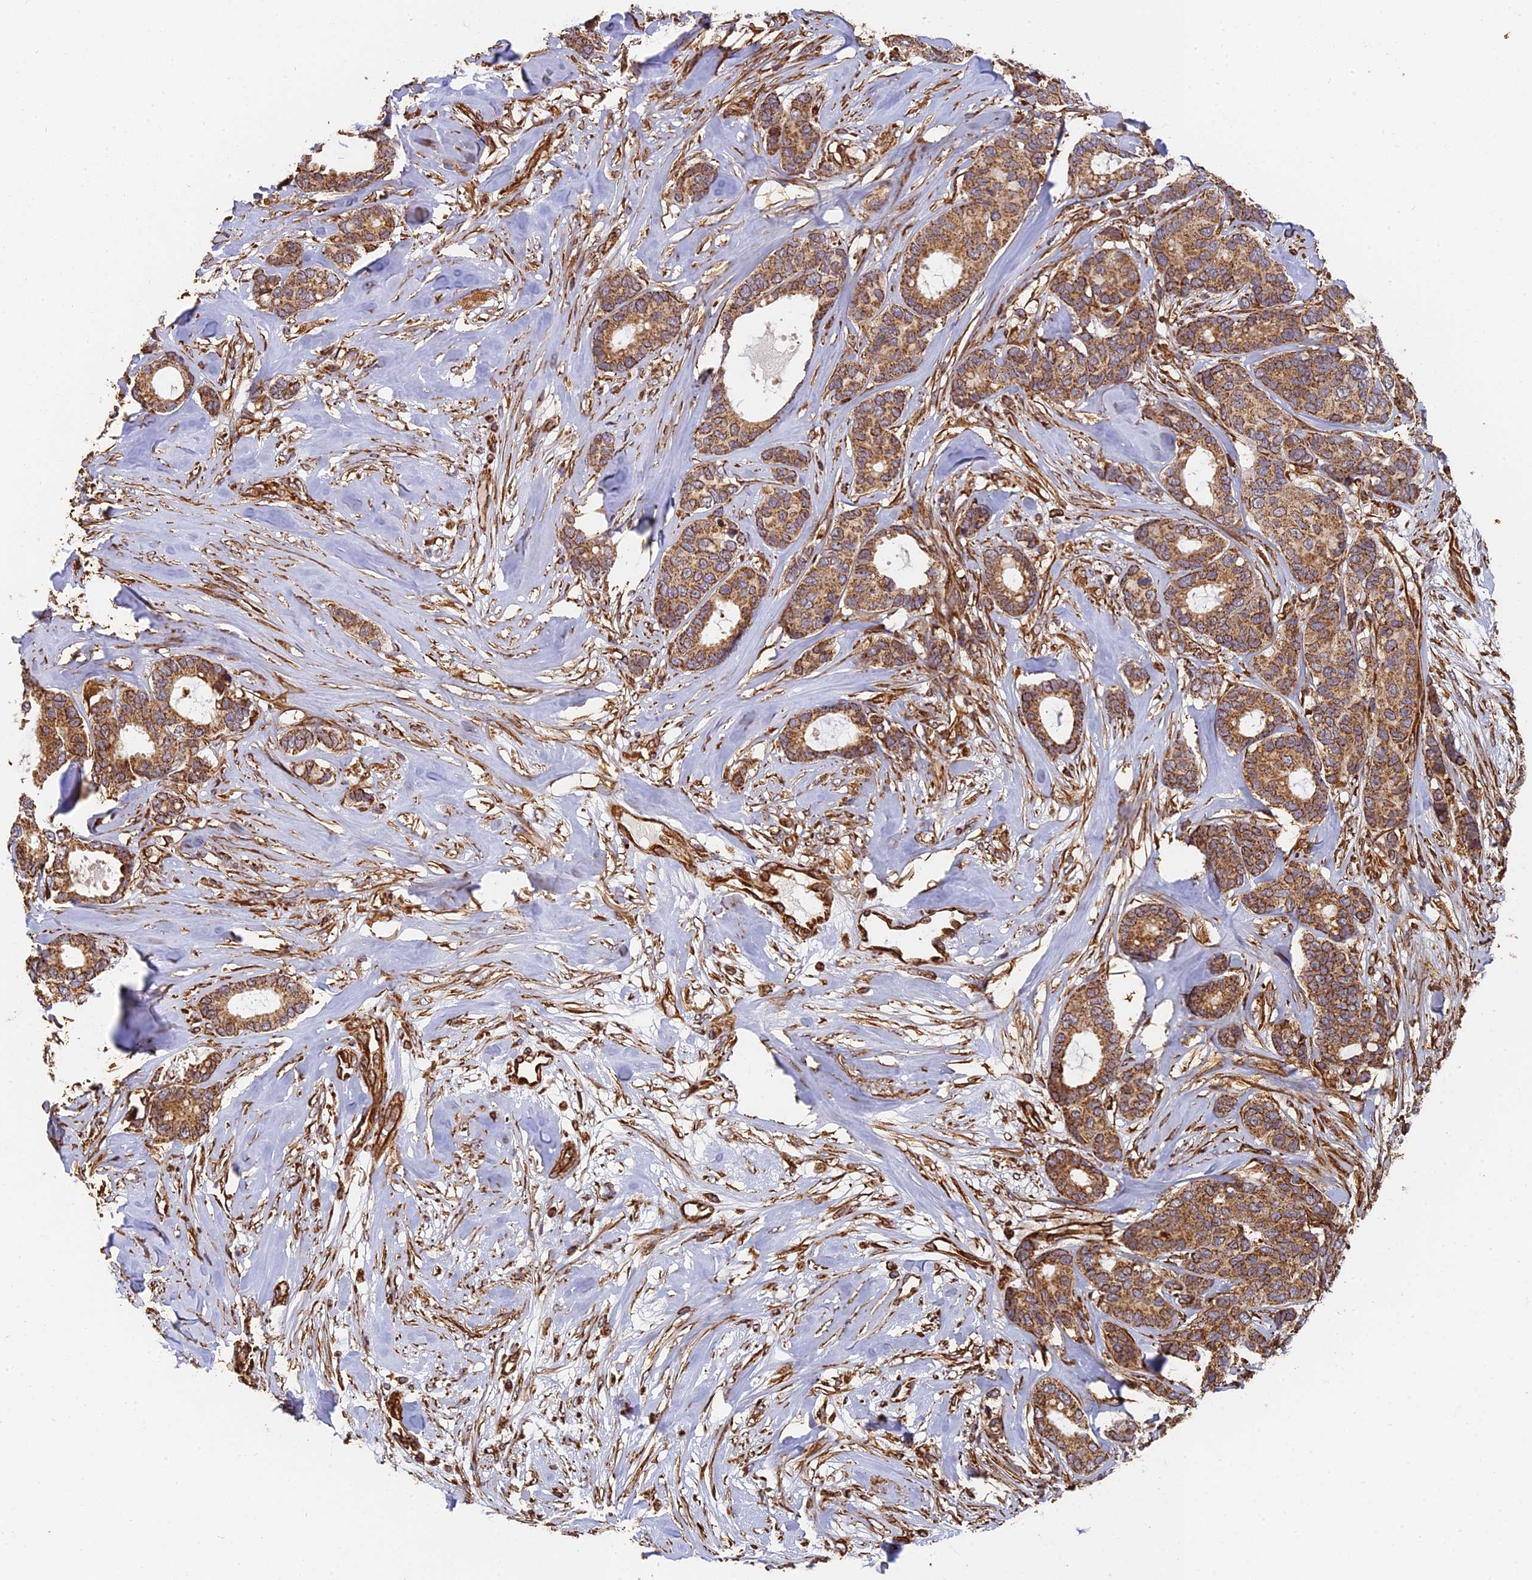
{"staining": {"intensity": "moderate", "quantity": ">75%", "location": "cytoplasmic/membranous"}, "tissue": "breast cancer", "cell_type": "Tumor cells", "image_type": "cancer", "snomed": [{"axis": "morphology", "description": "Duct carcinoma"}, {"axis": "topography", "description": "Breast"}], "caption": "Brown immunohistochemical staining in human breast cancer (invasive ductal carcinoma) displays moderate cytoplasmic/membranous staining in about >75% of tumor cells.", "gene": "DSTYK", "patient": {"sex": "female", "age": 87}}